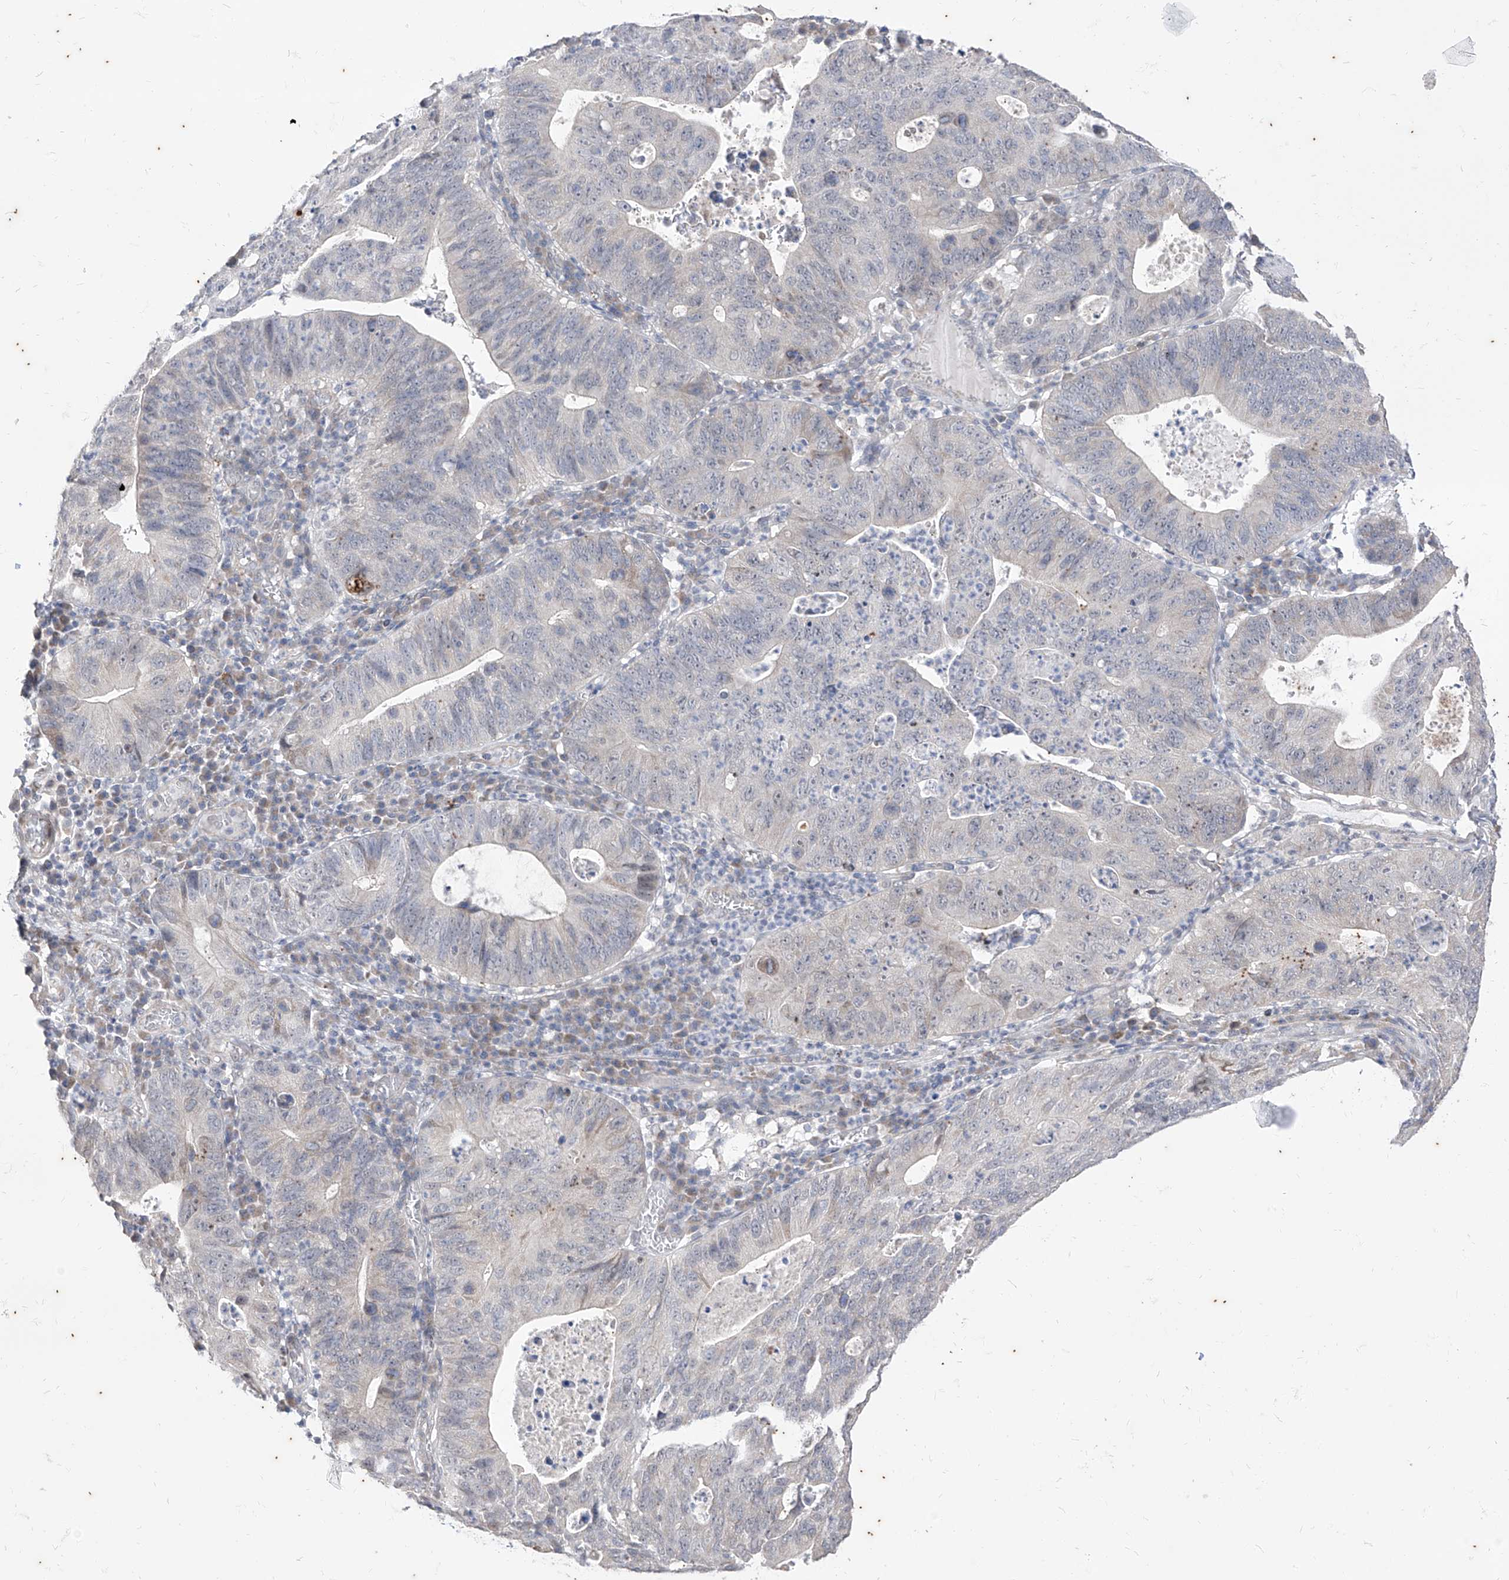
{"staining": {"intensity": "negative", "quantity": "none", "location": "none"}, "tissue": "stomach cancer", "cell_type": "Tumor cells", "image_type": "cancer", "snomed": [{"axis": "morphology", "description": "Adenocarcinoma, NOS"}, {"axis": "topography", "description": "Stomach"}], "caption": "Micrograph shows no protein staining in tumor cells of stomach cancer (adenocarcinoma) tissue.", "gene": "PHF20L1", "patient": {"sex": "male", "age": 59}}